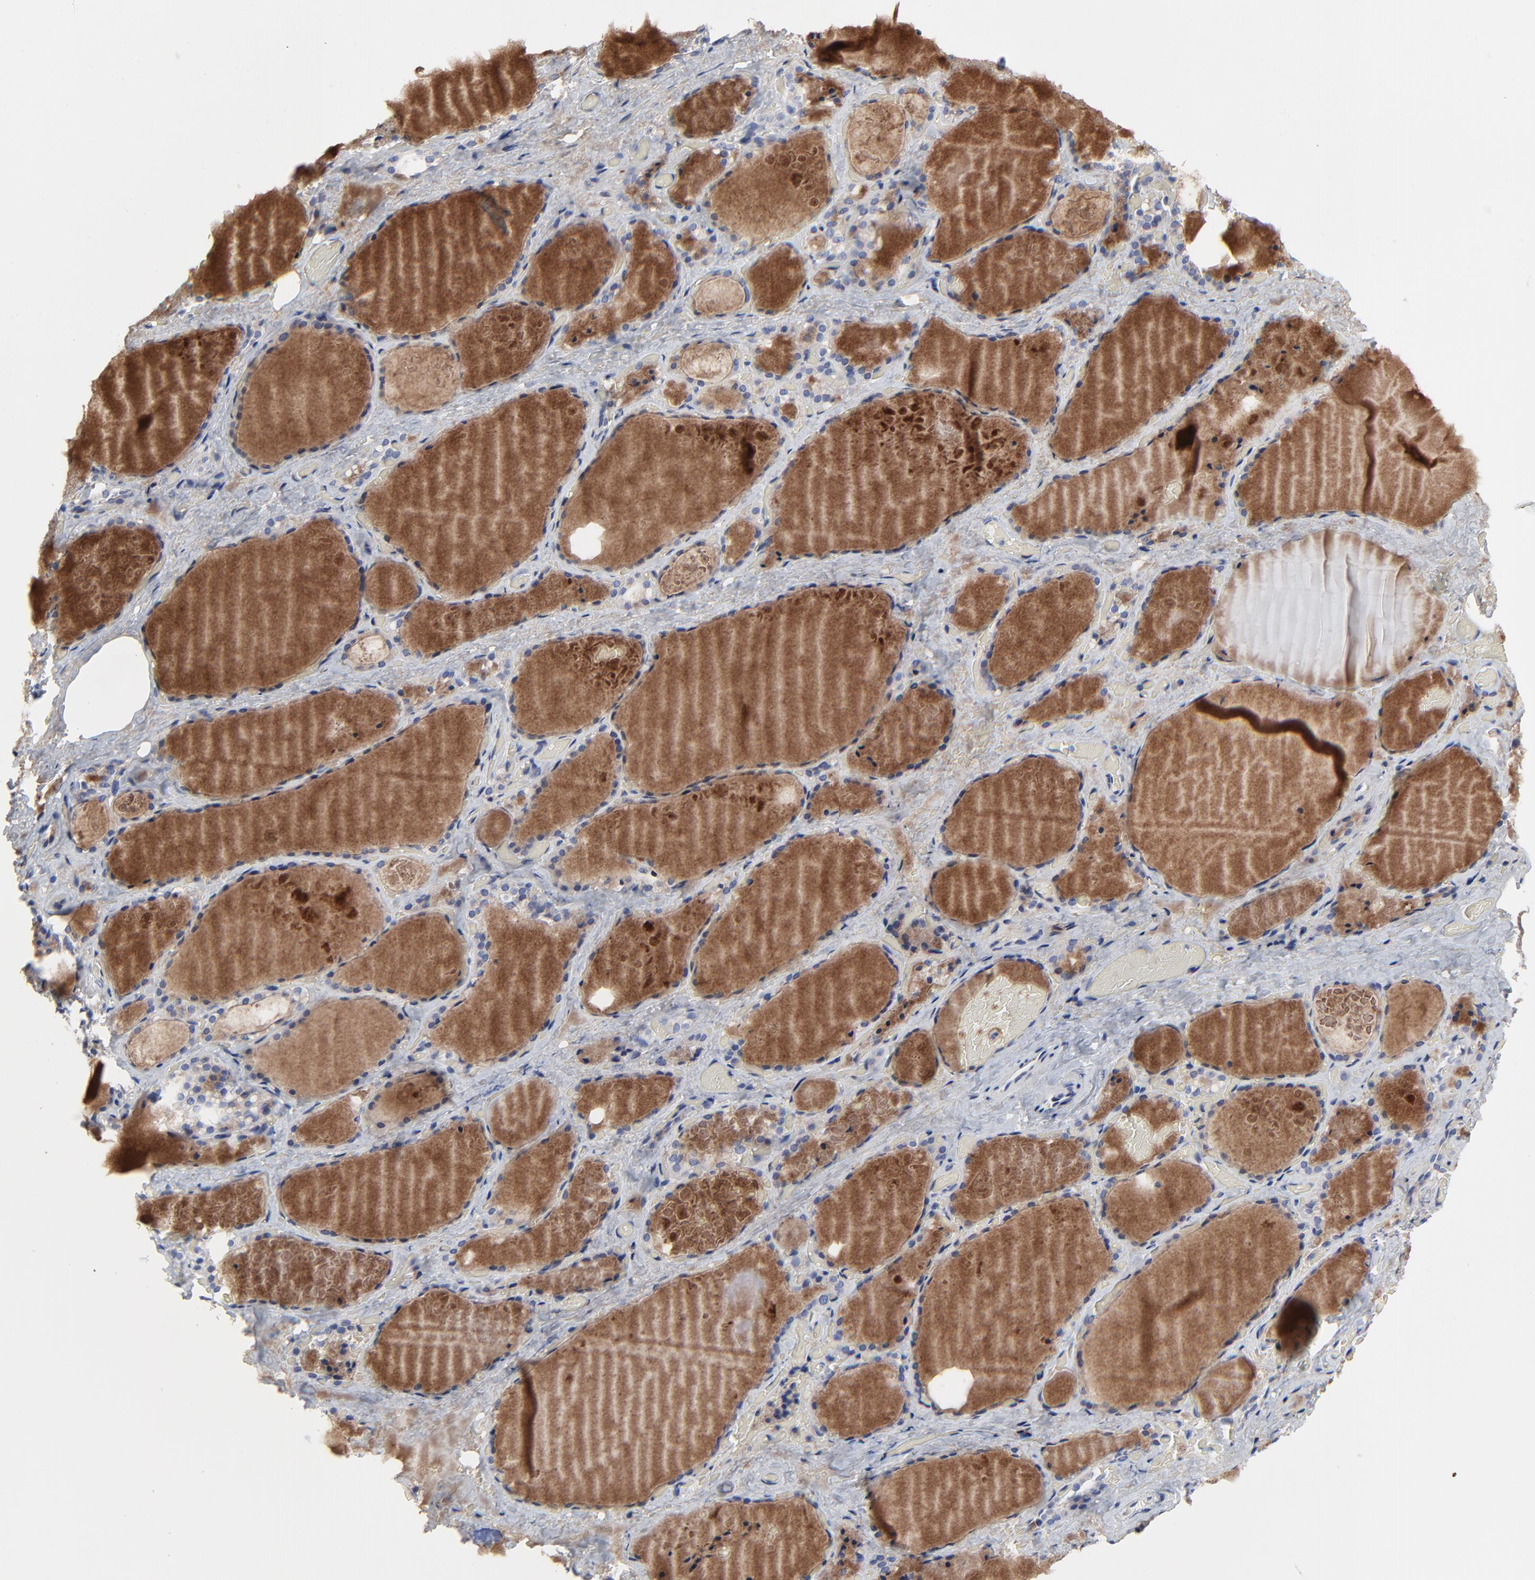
{"staining": {"intensity": "weak", "quantity": "25%-75%", "location": "cytoplasmic/membranous"}, "tissue": "thyroid gland", "cell_type": "Glandular cells", "image_type": "normal", "snomed": [{"axis": "morphology", "description": "Normal tissue, NOS"}, {"axis": "topography", "description": "Thyroid gland"}], "caption": "This micrograph demonstrates immunohistochemistry staining of benign human thyroid gland, with low weak cytoplasmic/membranous expression in about 25%-75% of glandular cells.", "gene": "NLGN3", "patient": {"sex": "male", "age": 61}}